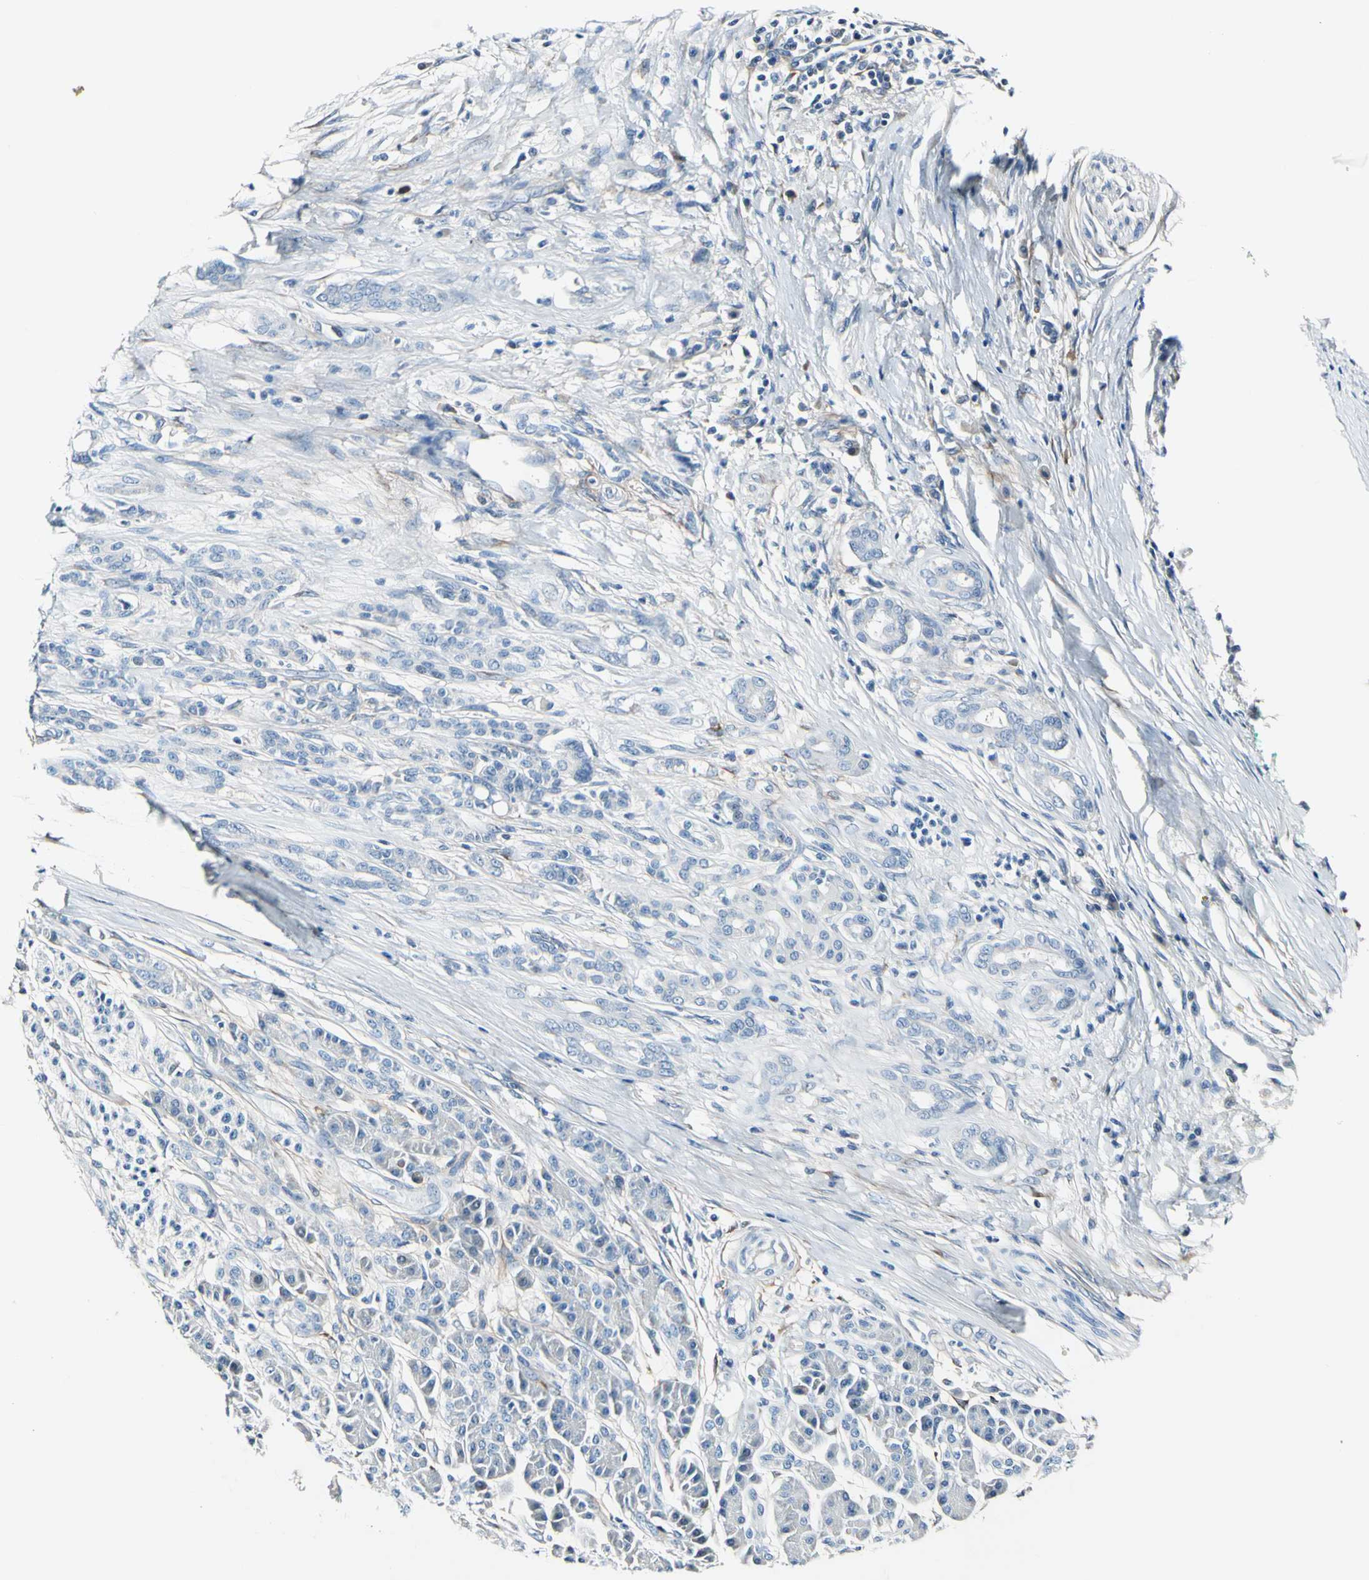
{"staining": {"intensity": "negative", "quantity": "none", "location": "none"}, "tissue": "pancreatic cancer", "cell_type": "Tumor cells", "image_type": "cancer", "snomed": [{"axis": "morphology", "description": "Adenocarcinoma, NOS"}, {"axis": "topography", "description": "Pancreas"}], "caption": "Tumor cells are negative for brown protein staining in adenocarcinoma (pancreatic). (DAB (3,3'-diaminobenzidine) immunohistochemistry (IHC), high magnification).", "gene": "COL6A3", "patient": {"sex": "male", "age": 59}}